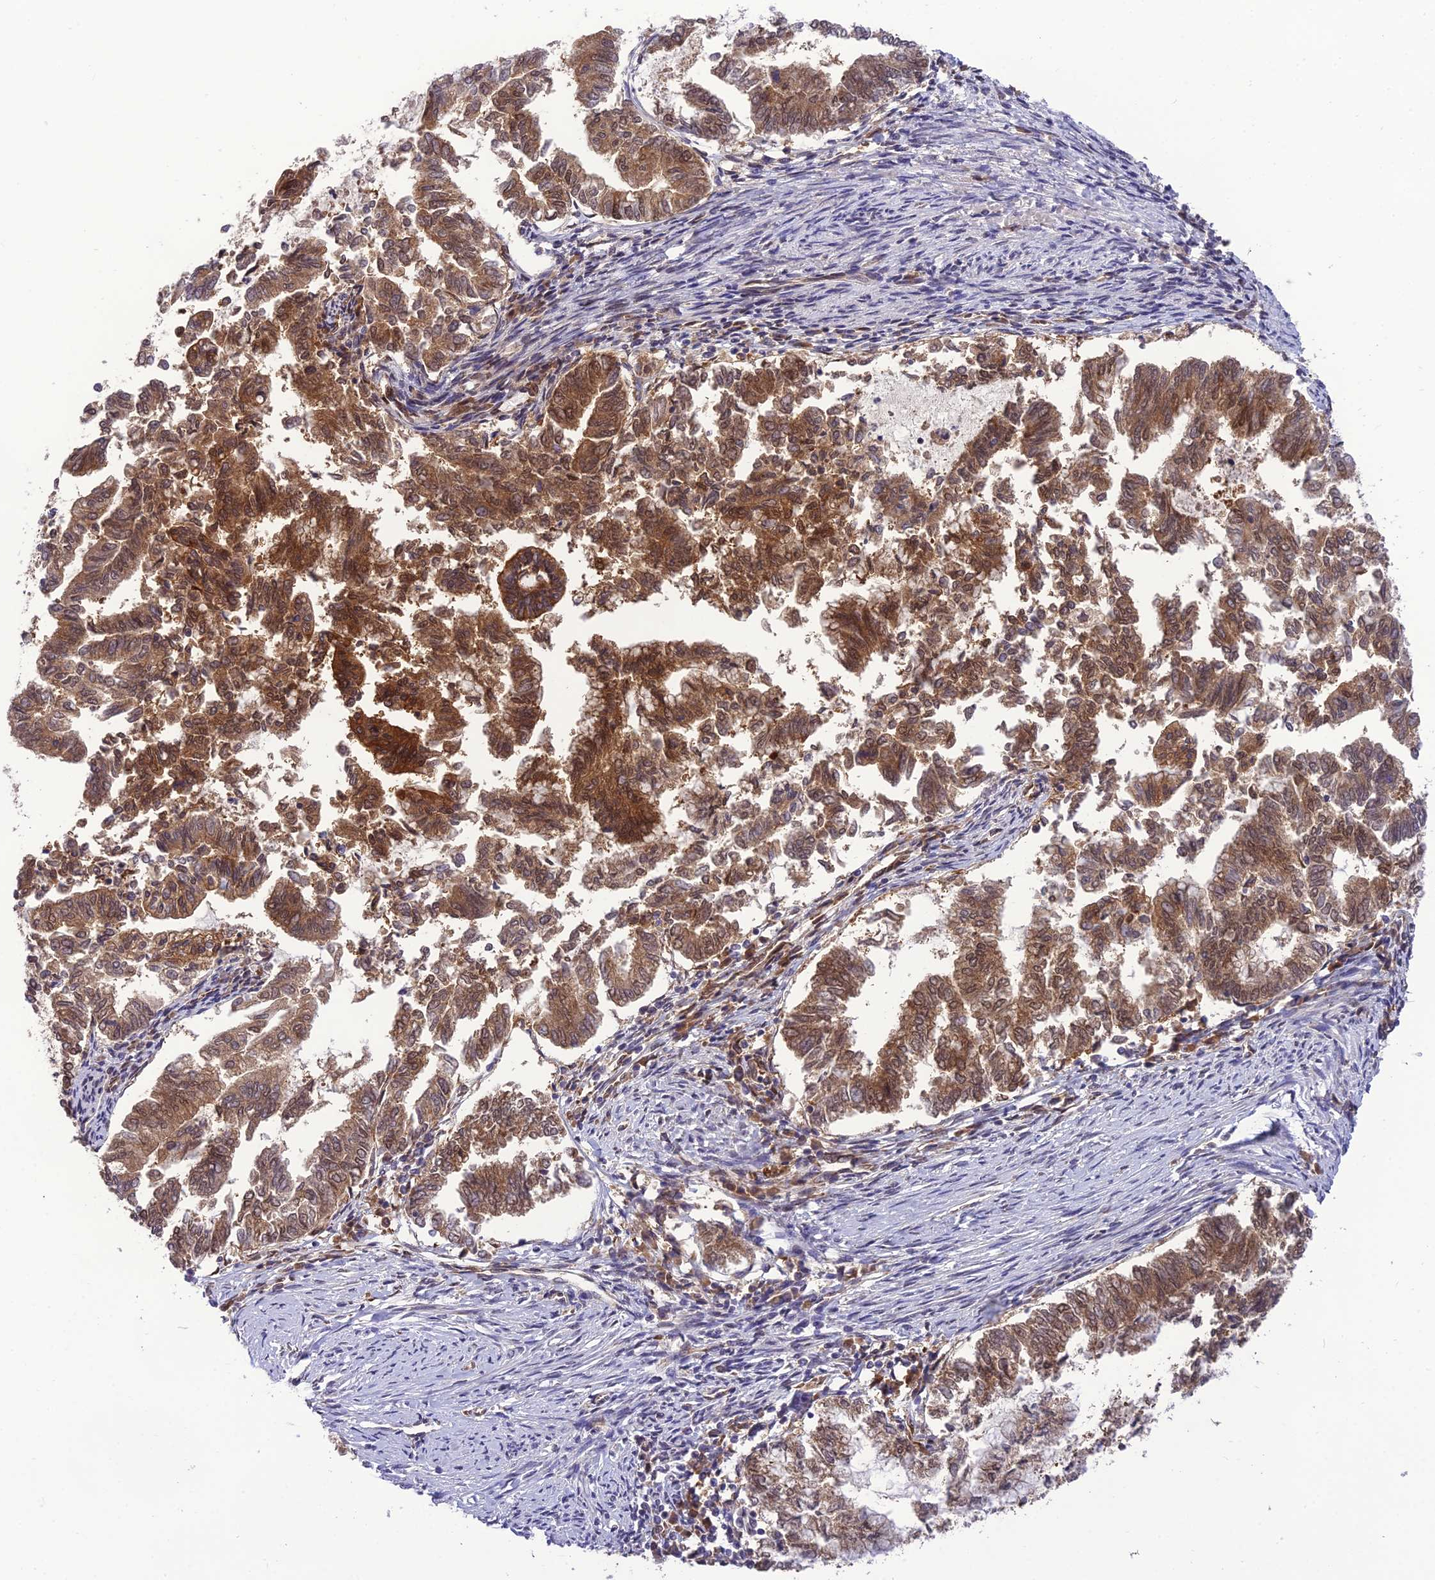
{"staining": {"intensity": "strong", "quantity": "25%-75%", "location": "cytoplasmic/membranous,nuclear"}, "tissue": "endometrial cancer", "cell_type": "Tumor cells", "image_type": "cancer", "snomed": [{"axis": "morphology", "description": "Adenocarcinoma, NOS"}, {"axis": "topography", "description": "Endometrium"}], "caption": "The histopathology image displays immunohistochemical staining of endometrial cancer. There is strong cytoplasmic/membranous and nuclear expression is seen in approximately 25%-75% of tumor cells.", "gene": "DHCR7", "patient": {"sex": "female", "age": 79}}